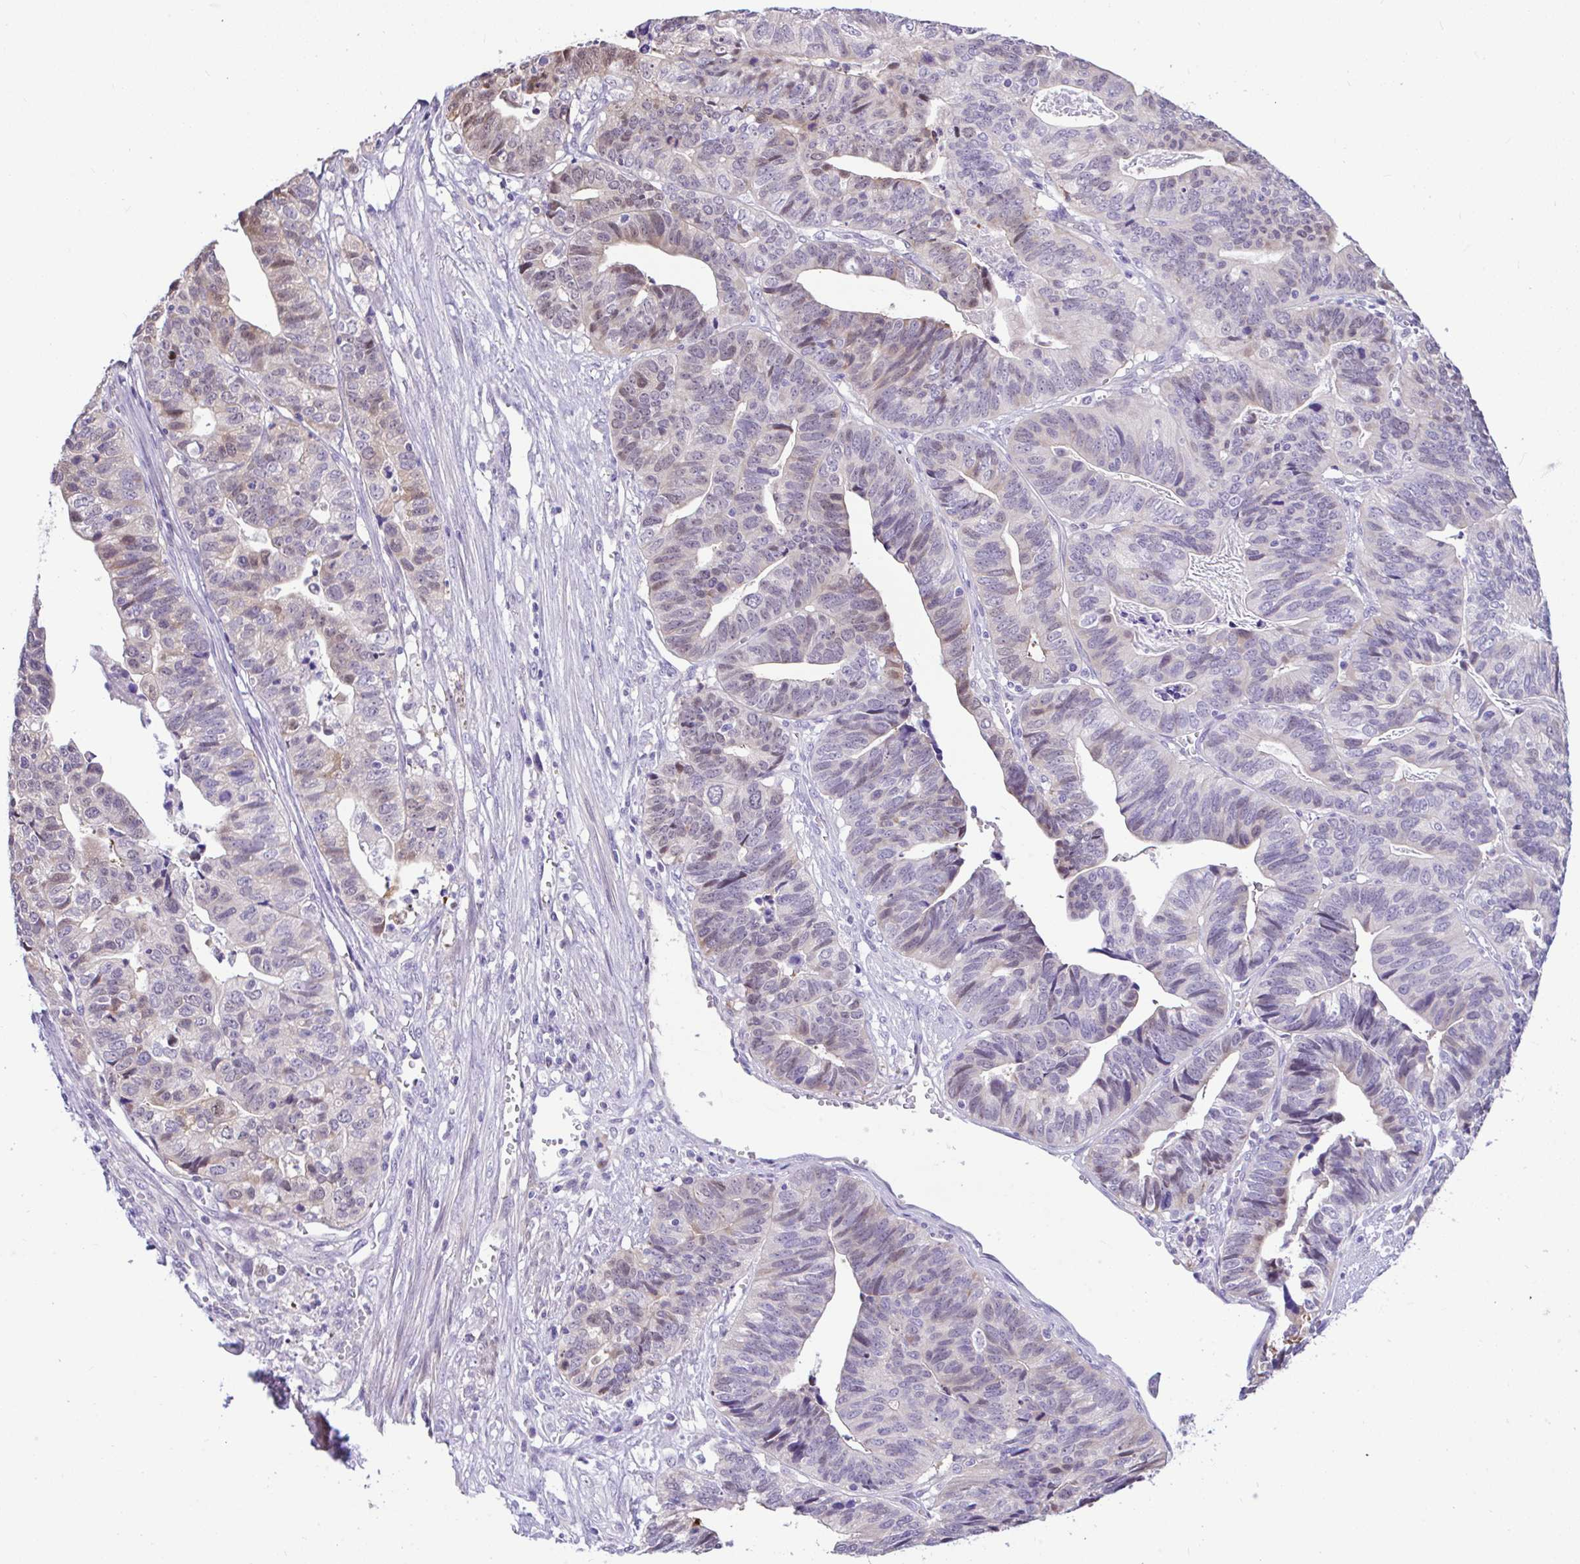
{"staining": {"intensity": "weak", "quantity": "<25%", "location": "nuclear"}, "tissue": "stomach cancer", "cell_type": "Tumor cells", "image_type": "cancer", "snomed": [{"axis": "morphology", "description": "Adenocarcinoma, NOS"}, {"axis": "topography", "description": "Stomach, upper"}], "caption": "Micrograph shows no protein expression in tumor cells of stomach cancer (adenocarcinoma) tissue.", "gene": "ZNF485", "patient": {"sex": "female", "age": 67}}